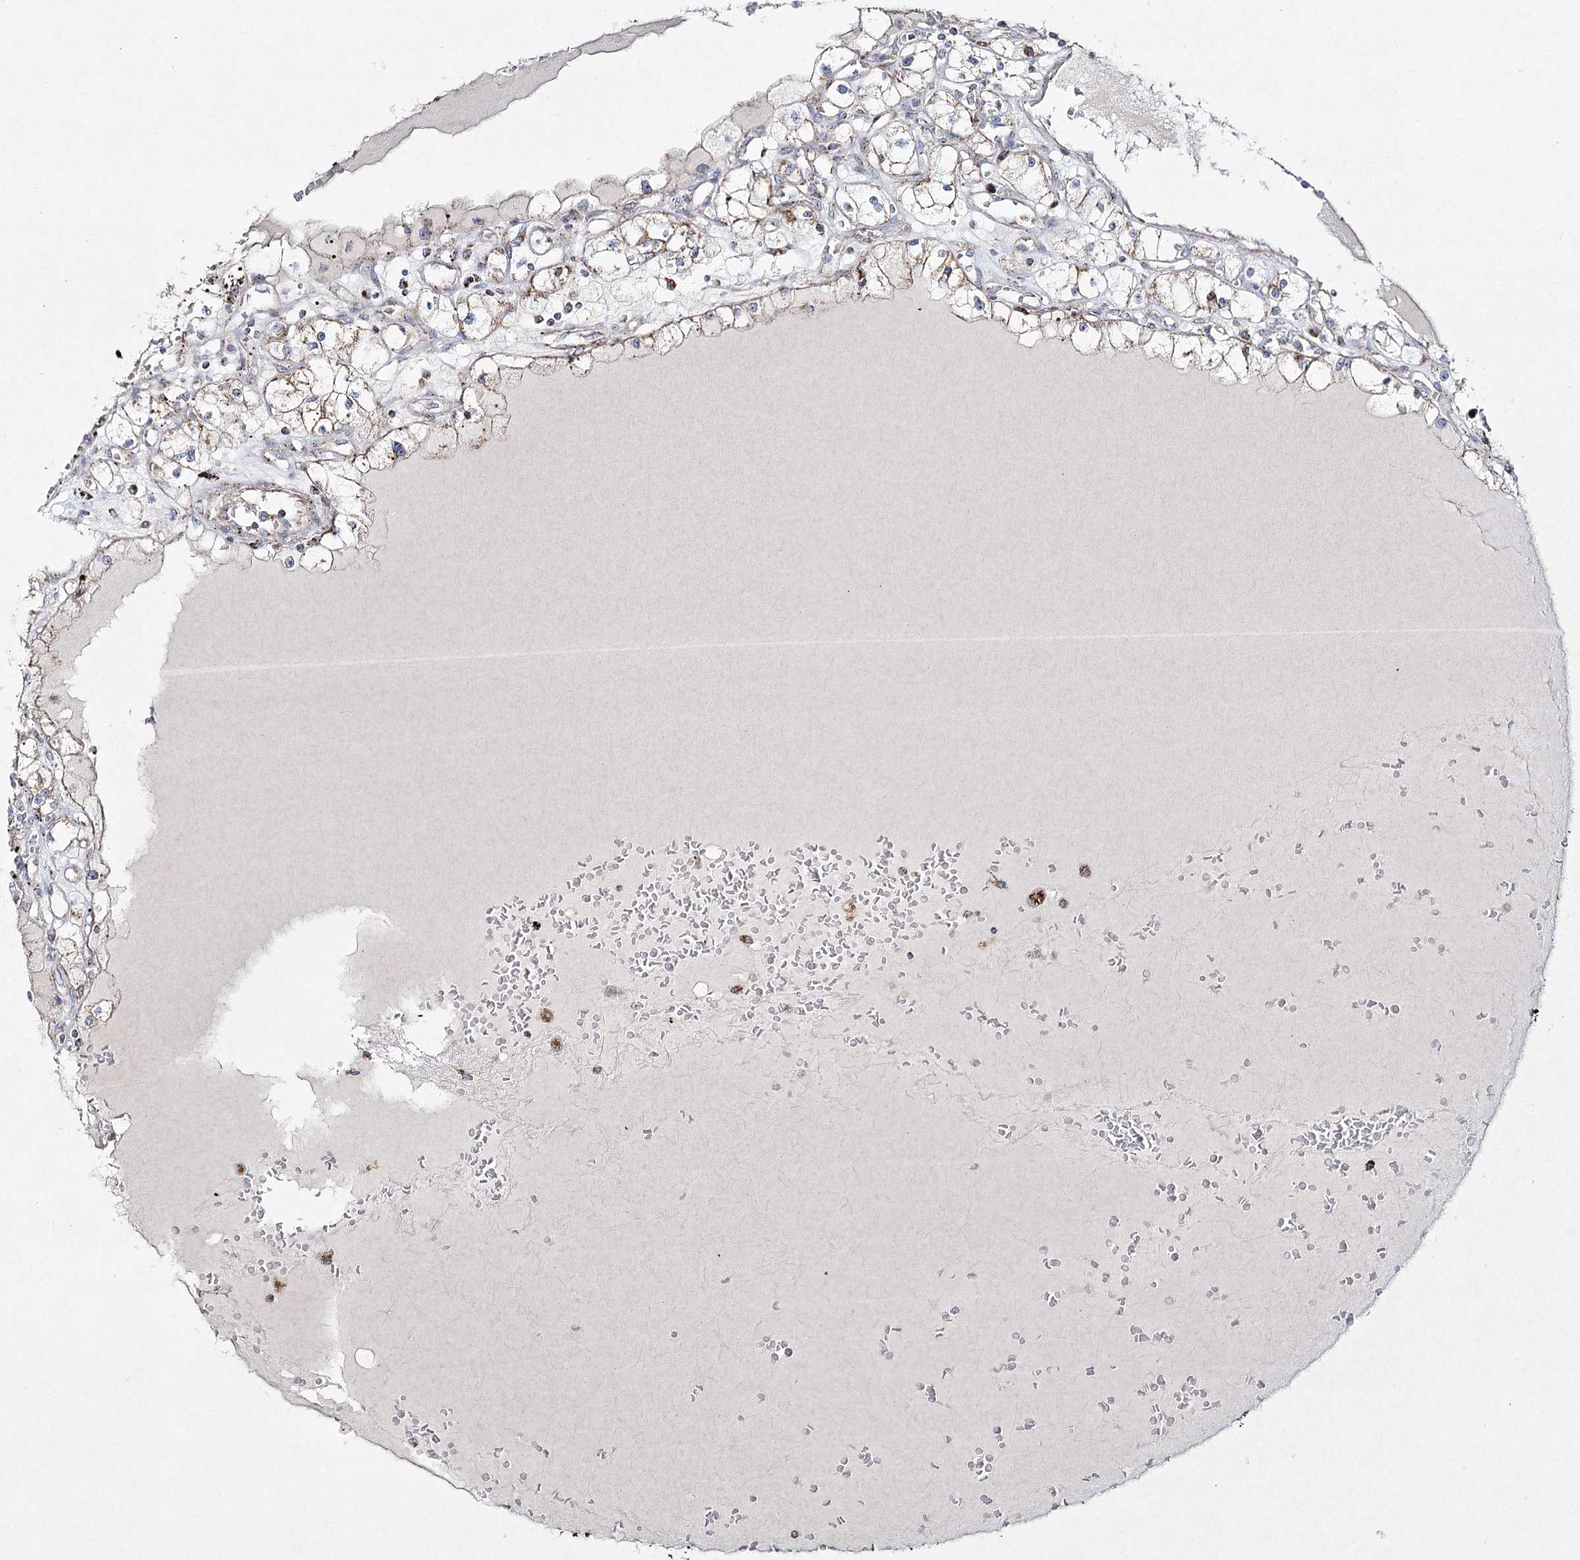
{"staining": {"intensity": "weak", "quantity": "25%-75%", "location": "cytoplasmic/membranous"}, "tissue": "renal cancer", "cell_type": "Tumor cells", "image_type": "cancer", "snomed": [{"axis": "morphology", "description": "Adenocarcinoma, NOS"}, {"axis": "topography", "description": "Kidney"}], "caption": "Brown immunohistochemical staining in human renal cancer (adenocarcinoma) exhibits weak cytoplasmic/membranous positivity in approximately 25%-75% of tumor cells.", "gene": "DNA2", "patient": {"sex": "male", "age": 56}}